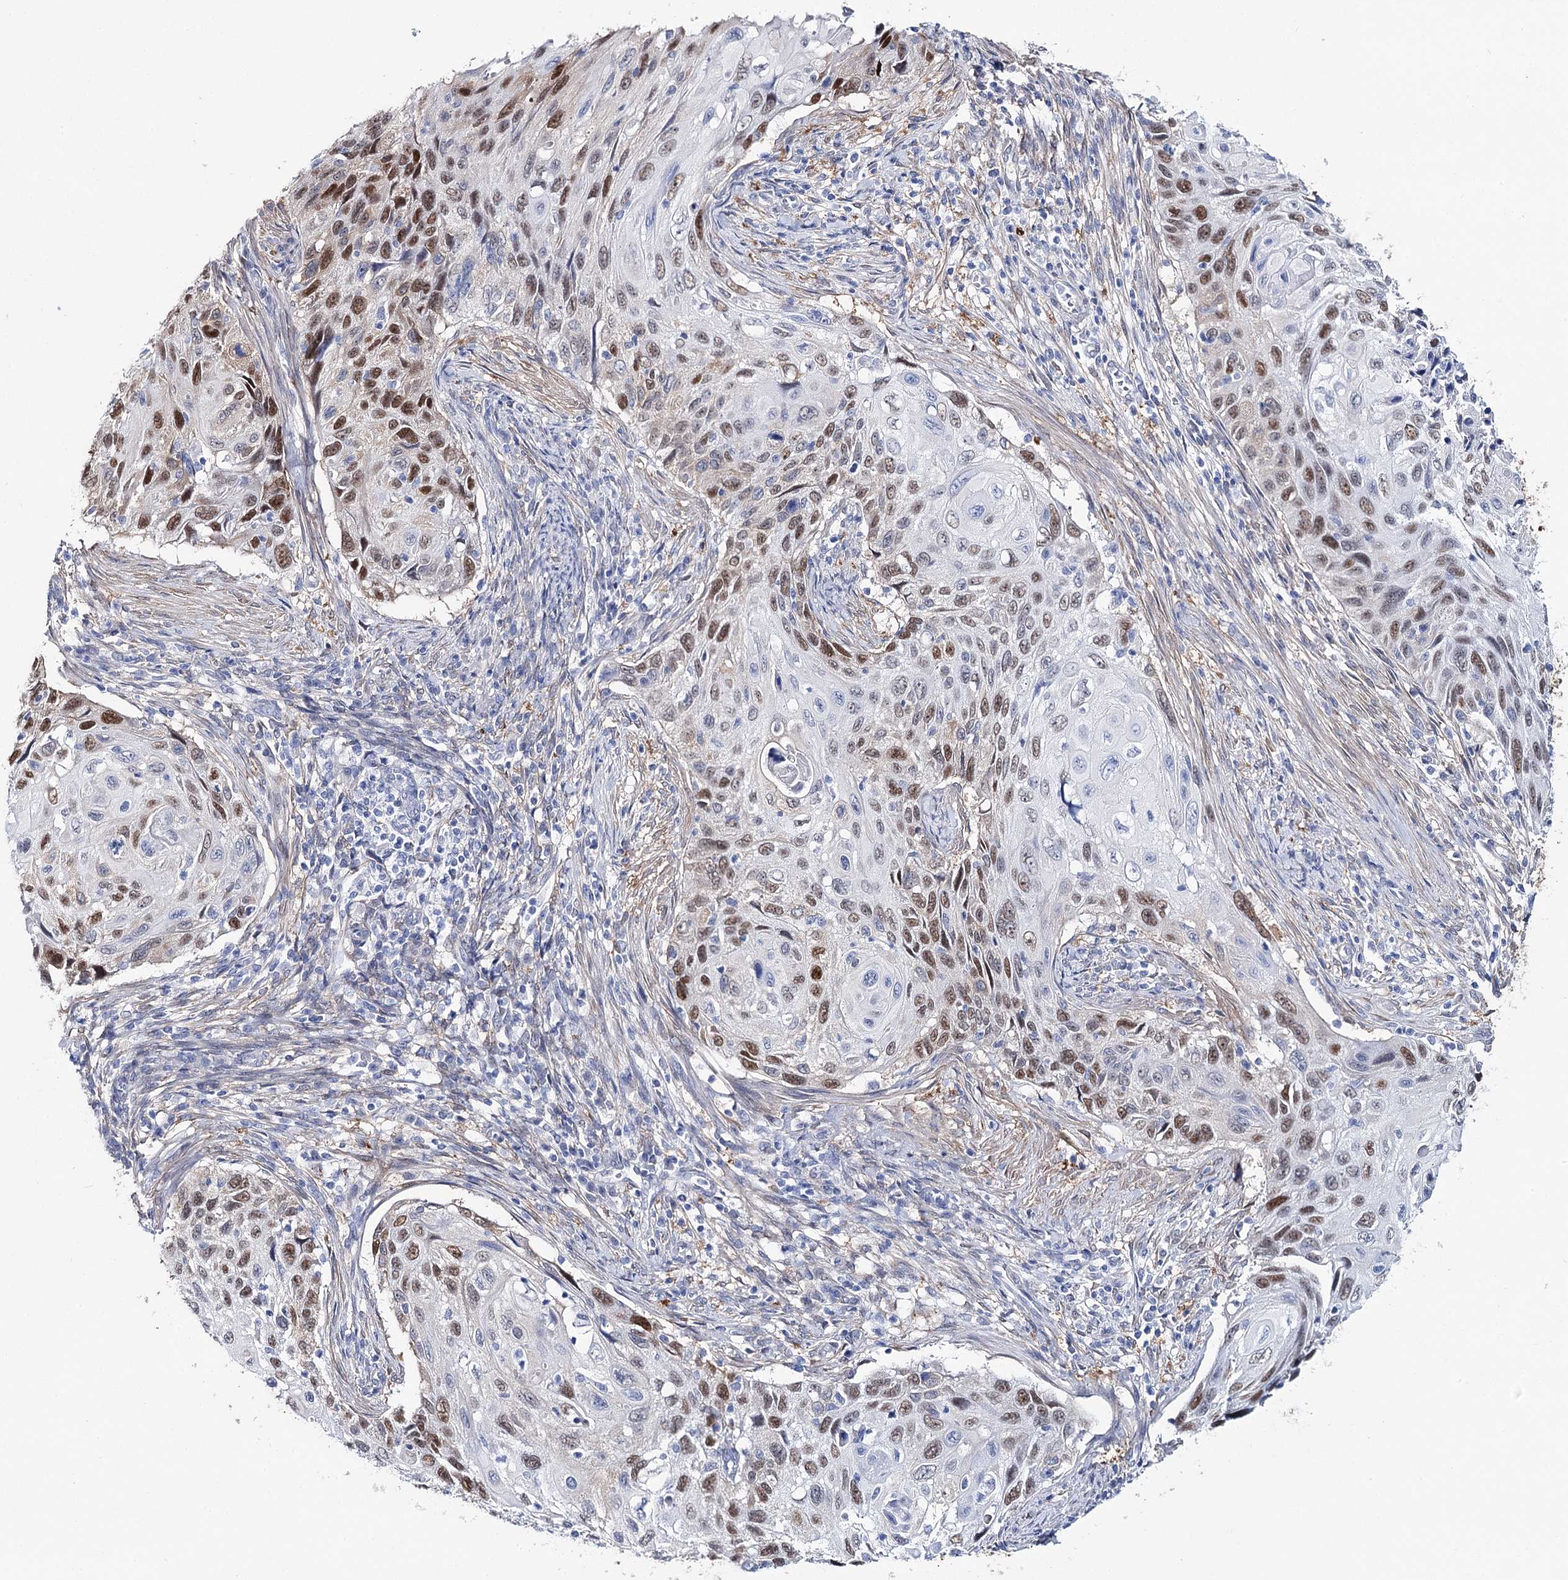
{"staining": {"intensity": "moderate", "quantity": "25%-75%", "location": "nuclear"}, "tissue": "cervical cancer", "cell_type": "Tumor cells", "image_type": "cancer", "snomed": [{"axis": "morphology", "description": "Squamous cell carcinoma, NOS"}, {"axis": "topography", "description": "Cervix"}], "caption": "A photomicrograph of human cervical cancer stained for a protein shows moderate nuclear brown staining in tumor cells.", "gene": "UGDH", "patient": {"sex": "female", "age": 70}}